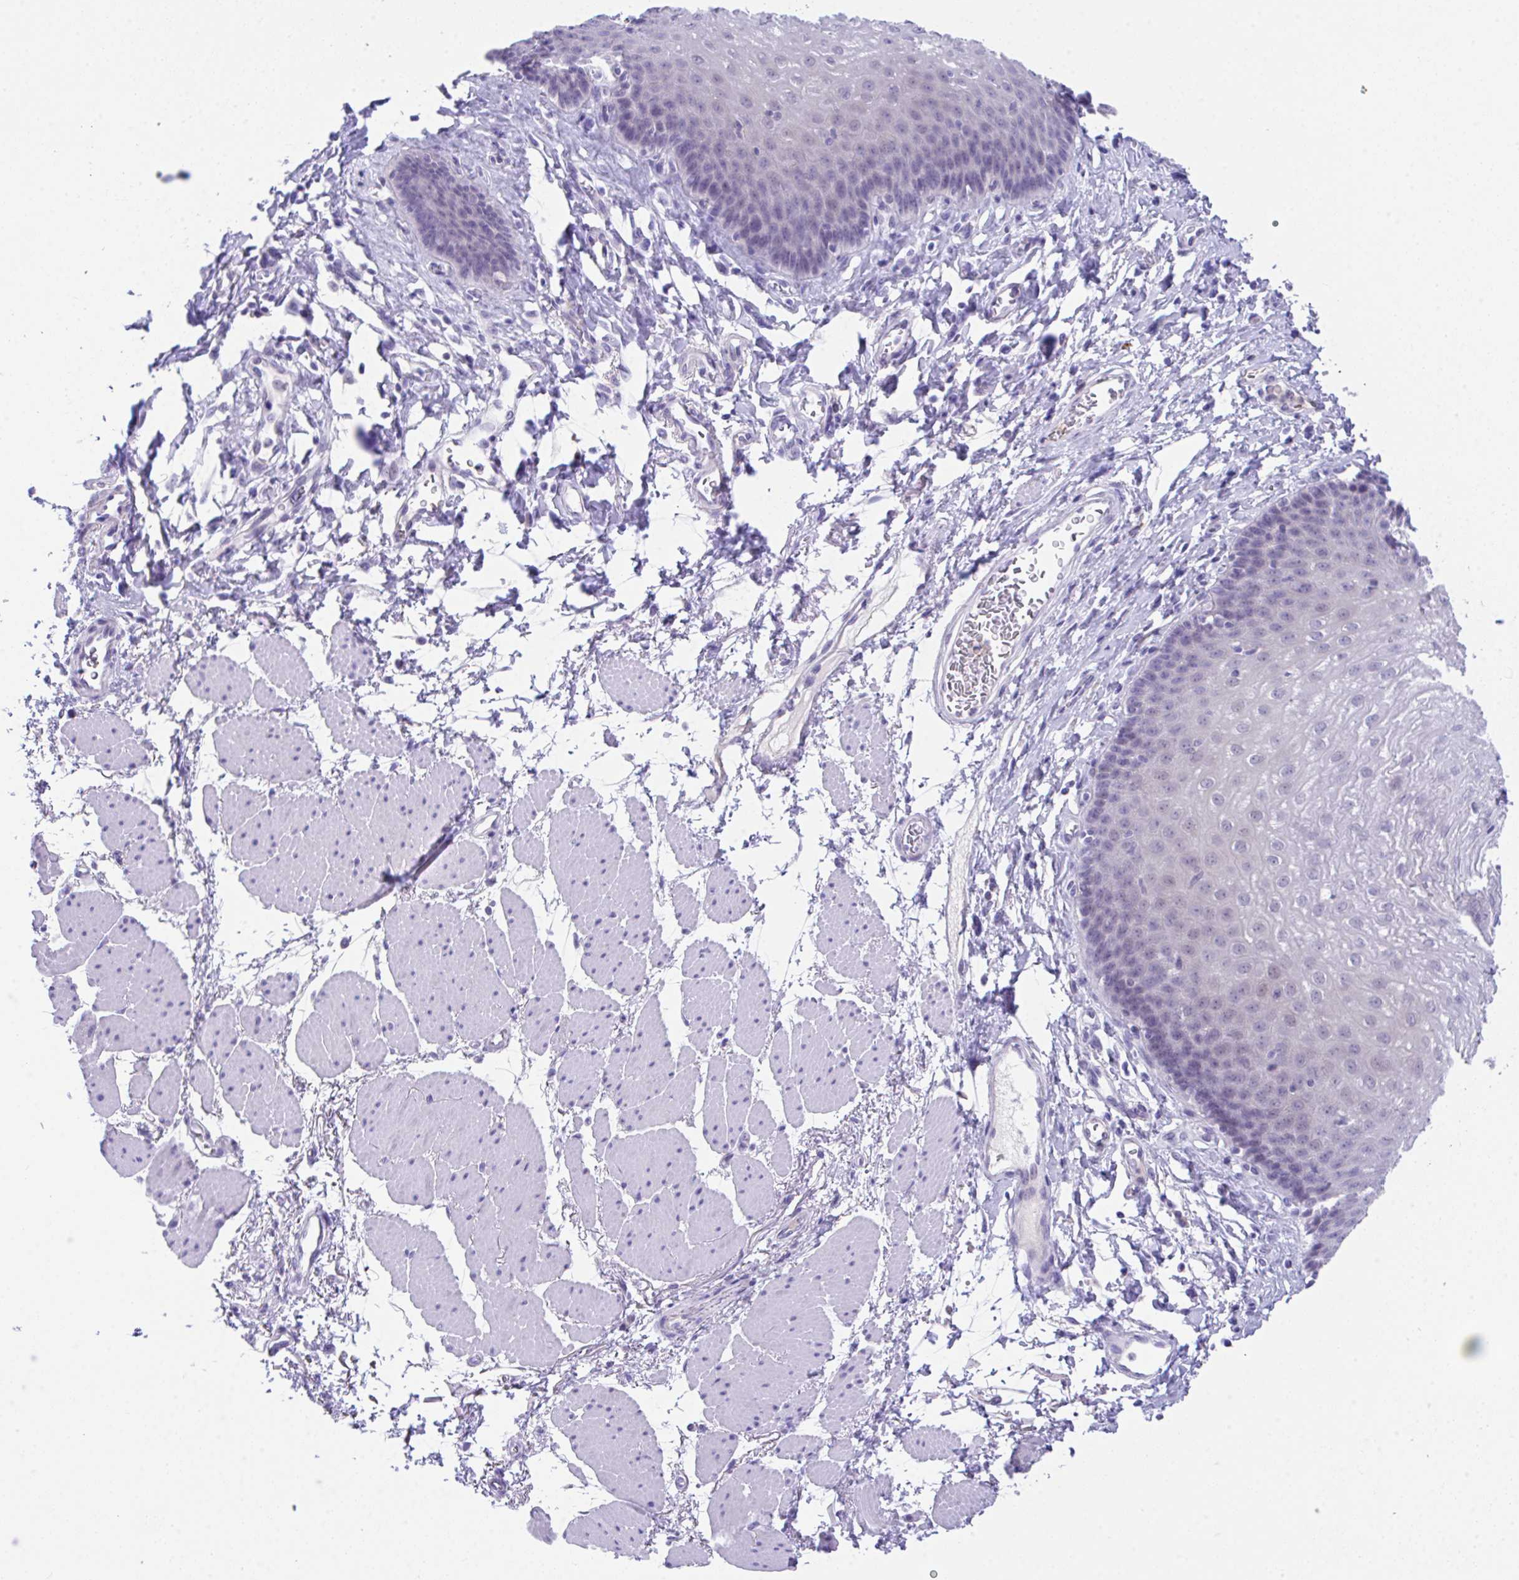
{"staining": {"intensity": "negative", "quantity": "none", "location": "none"}, "tissue": "esophagus", "cell_type": "Squamous epithelial cells", "image_type": "normal", "snomed": [{"axis": "morphology", "description": "Normal tissue, NOS"}, {"axis": "topography", "description": "Esophagus"}], "caption": "This is a photomicrograph of immunohistochemistry staining of benign esophagus, which shows no expression in squamous epithelial cells.", "gene": "HOXB4", "patient": {"sex": "female", "age": 81}}